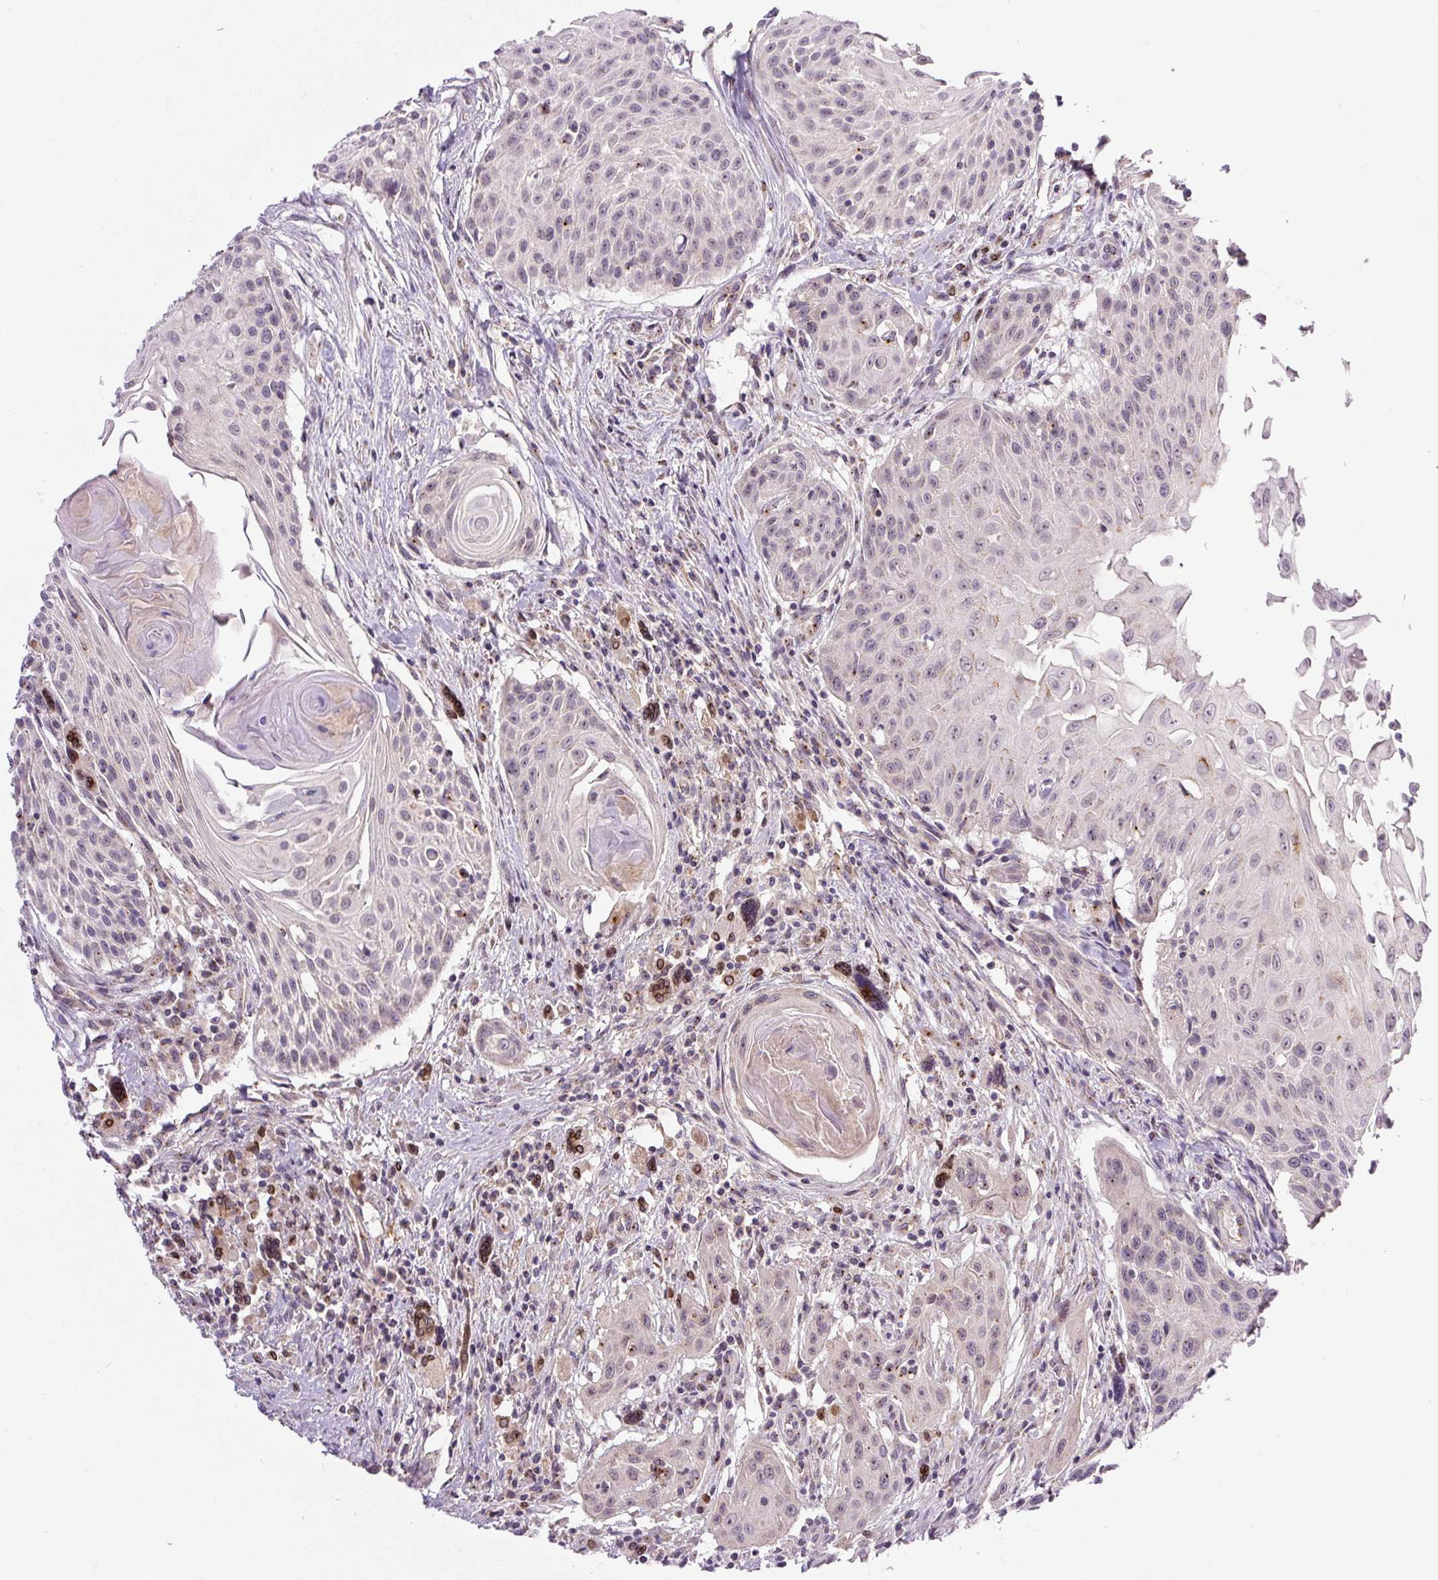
{"staining": {"intensity": "negative", "quantity": "none", "location": "none"}, "tissue": "head and neck cancer", "cell_type": "Tumor cells", "image_type": "cancer", "snomed": [{"axis": "morphology", "description": "Squamous cell carcinoma, NOS"}, {"axis": "topography", "description": "Lymph node"}, {"axis": "topography", "description": "Salivary gland"}, {"axis": "topography", "description": "Head-Neck"}], "caption": "A high-resolution image shows IHC staining of head and neck cancer, which displays no significant staining in tumor cells.", "gene": "PCM1", "patient": {"sex": "female", "age": 74}}